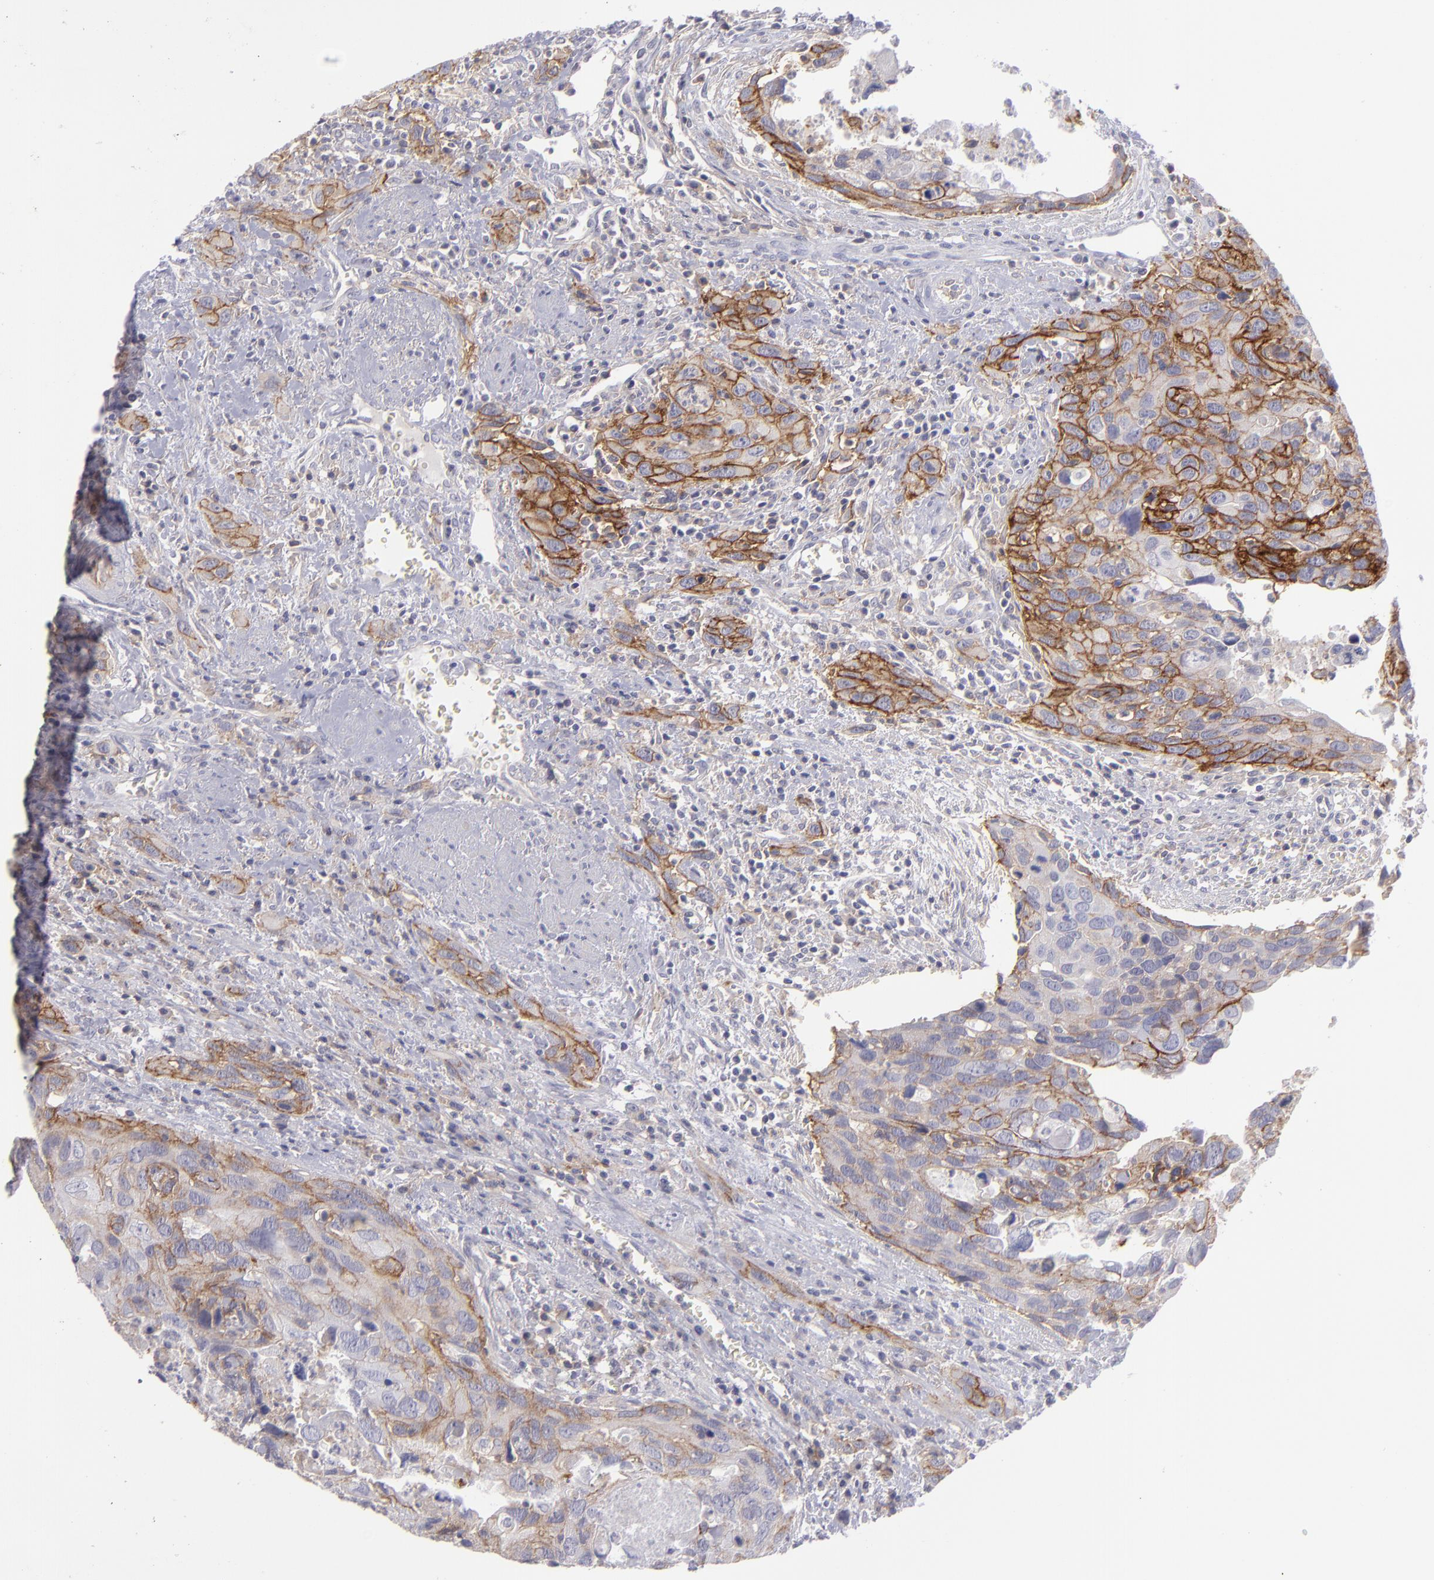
{"staining": {"intensity": "moderate", "quantity": "25%-75%", "location": "cytoplasmic/membranous"}, "tissue": "urothelial cancer", "cell_type": "Tumor cells", "image_type": "cancer", "snomed": [{"axis": "morphology", "description": "Urothelial carcinoma, High grade"}, {"axis": "topography", "description": "Urinary bladder"}], "caption": "Immunohistochemistry histopathology image of urothelial cancer stained for a protein (brown), which exhibits medium levels of moderate cytoplasmic/membranous positivity in about 25%-75% of tumor cells.", "gene": "BSG", "patient": {"sex": "male", "age": 71}}